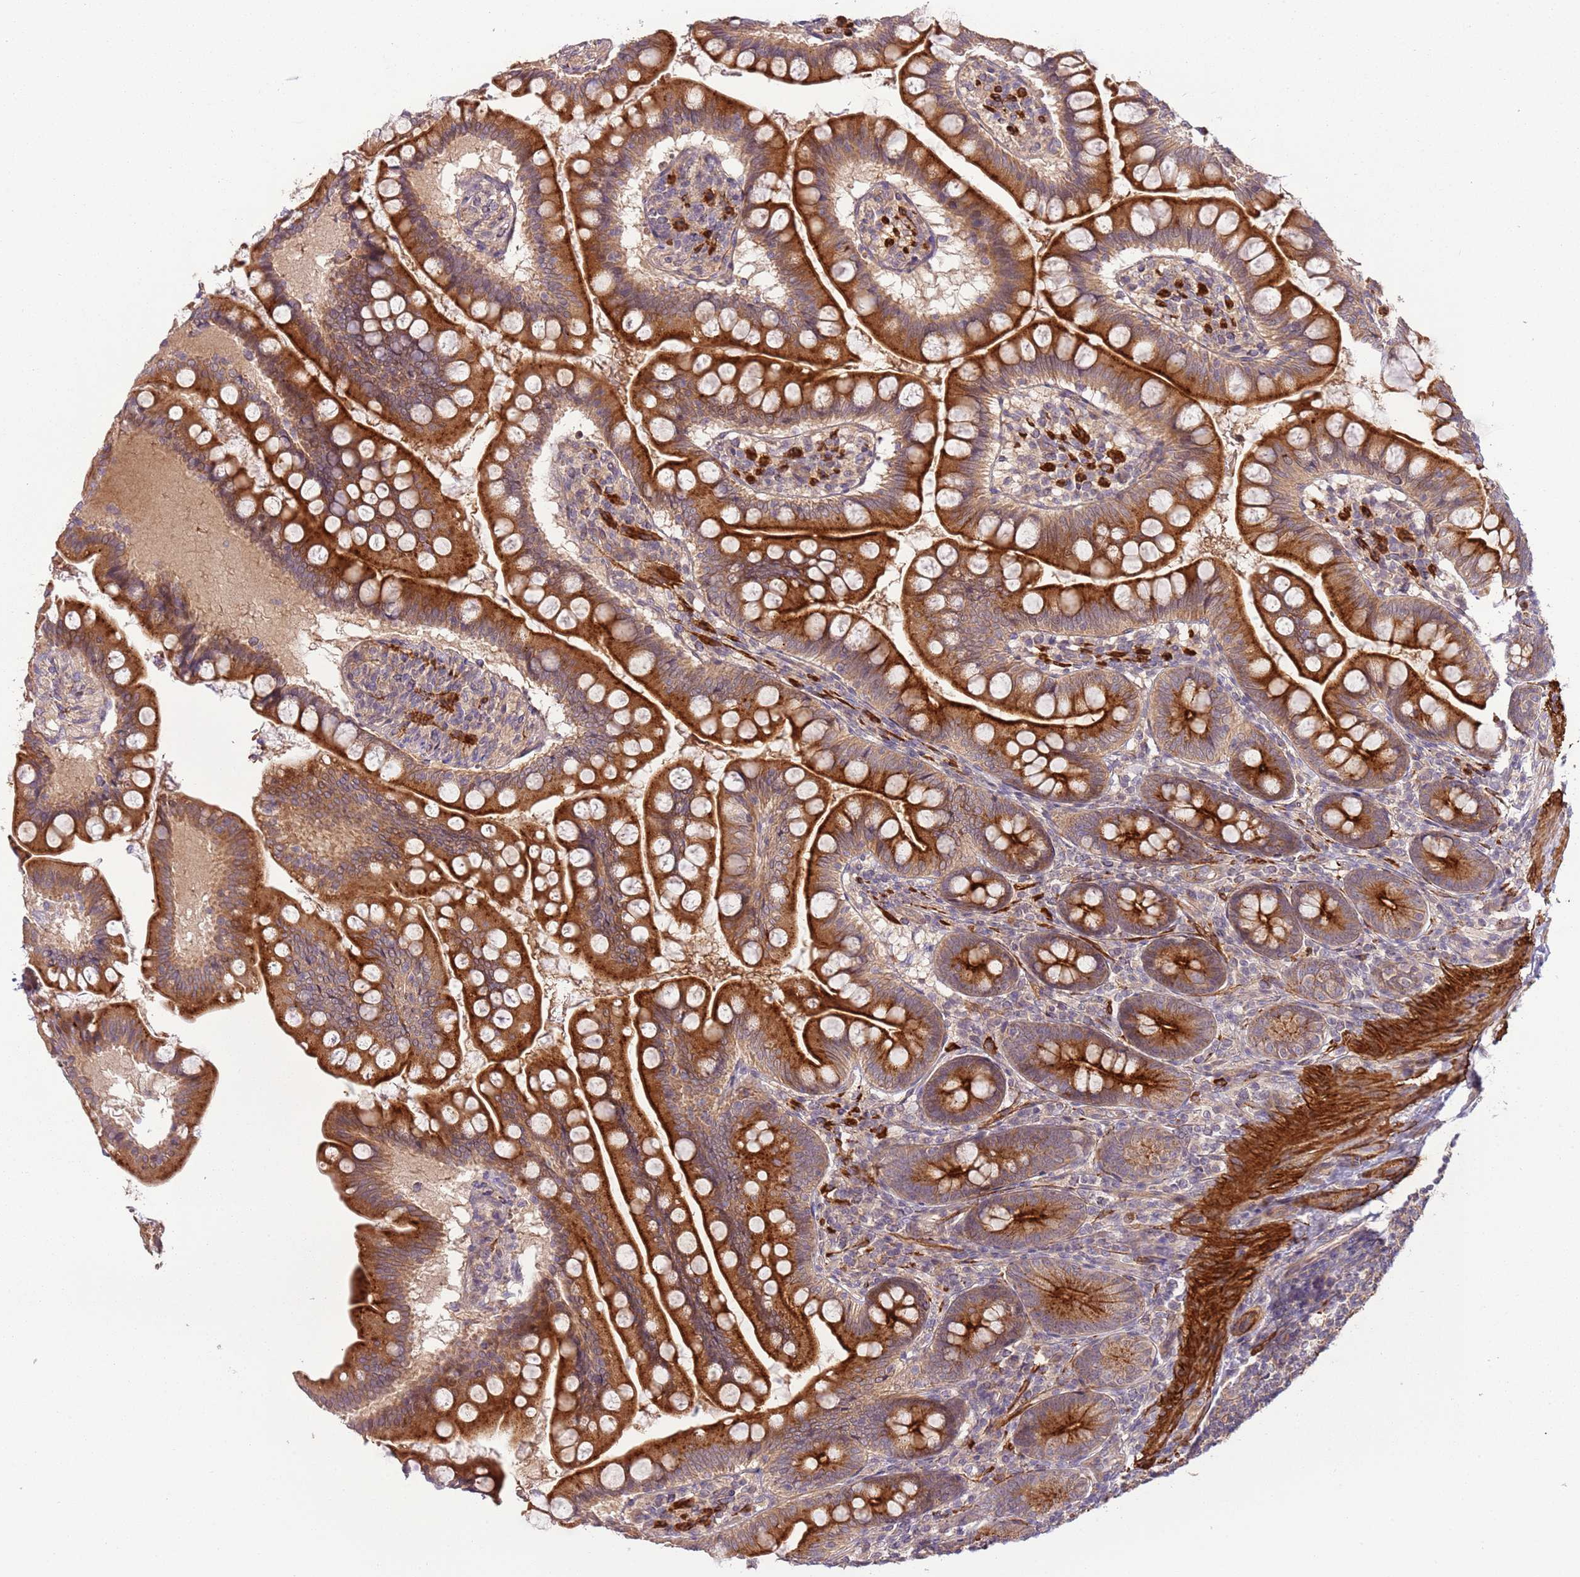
{"staining": {"intensity": "strong", "quantity": ">75%", "location": "cytoplasmic/membranous"}, "tissue": "small intestine", "cell_type": "Glandular cells", "image_type": "normal", "snomed": [{"axis": "morphology", "description": "Normal tissue, NOS"}, {"axis": "topography", "description": "Small intestine"}], "caption": "Protein expression analysis of unremarkable small intestine displays strong cytoplasmic/membranous expression in approximately >75% of glandular cells.", "gene": "RNF128", "patient": {"sex": "male", "age": 7}}